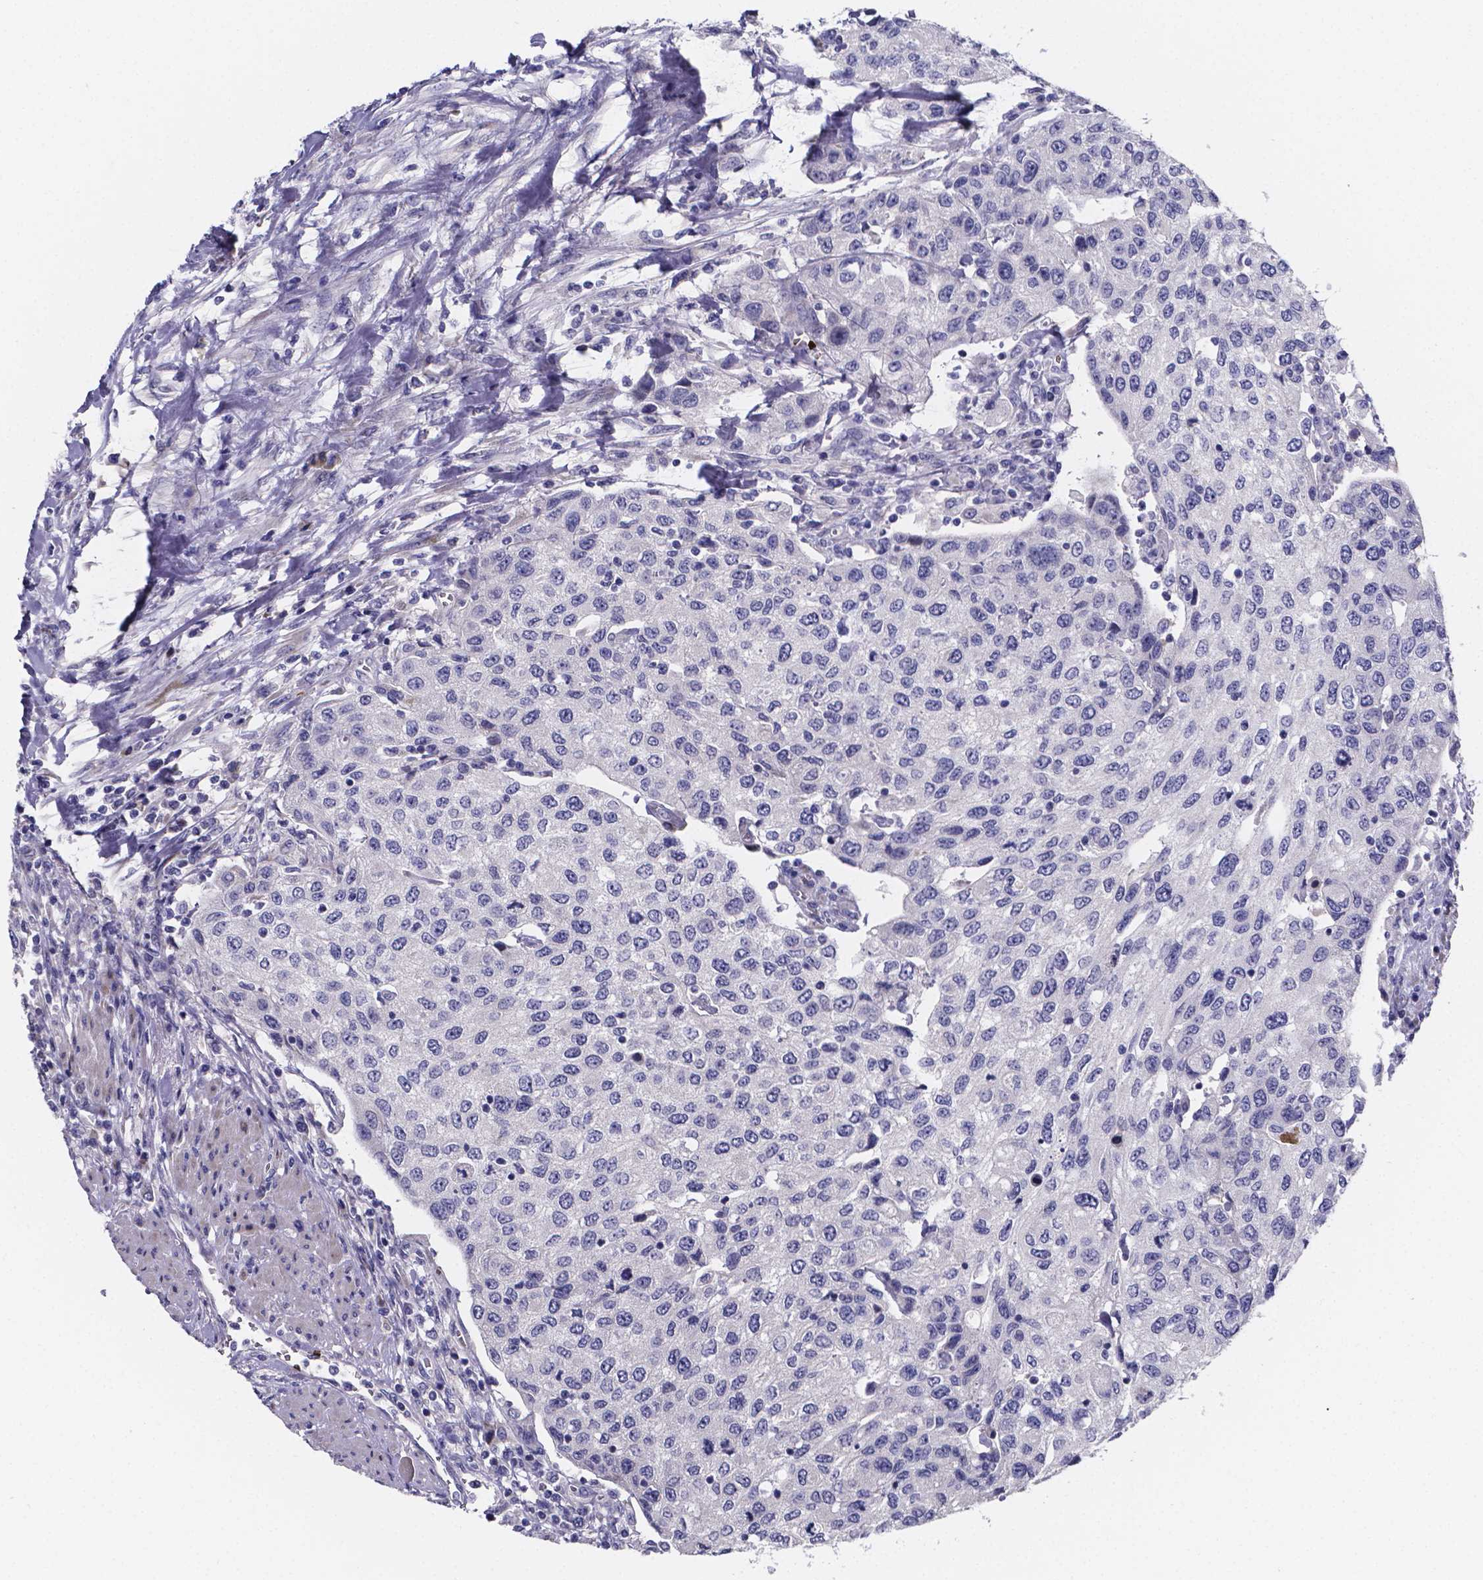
{"staining": {"intensity": "negative", "quantity": "none", "location": "none"}, "tissue": "urothelial cancer", "cell_type": "Tumor cells", "image_type": "cancer", "snomed": [{"axis": "morphology", "description": "Urothelial carcinoma, High grade"}, {"axis": "topography", "description": "Urinary bladder"}], "caption": "This is a image of immunohistochemistry staining of urothelial cancer, which shows no staining in tumor cells.", "gene": "GABRA3", "patient": {"sex": "female", "age": 78}}